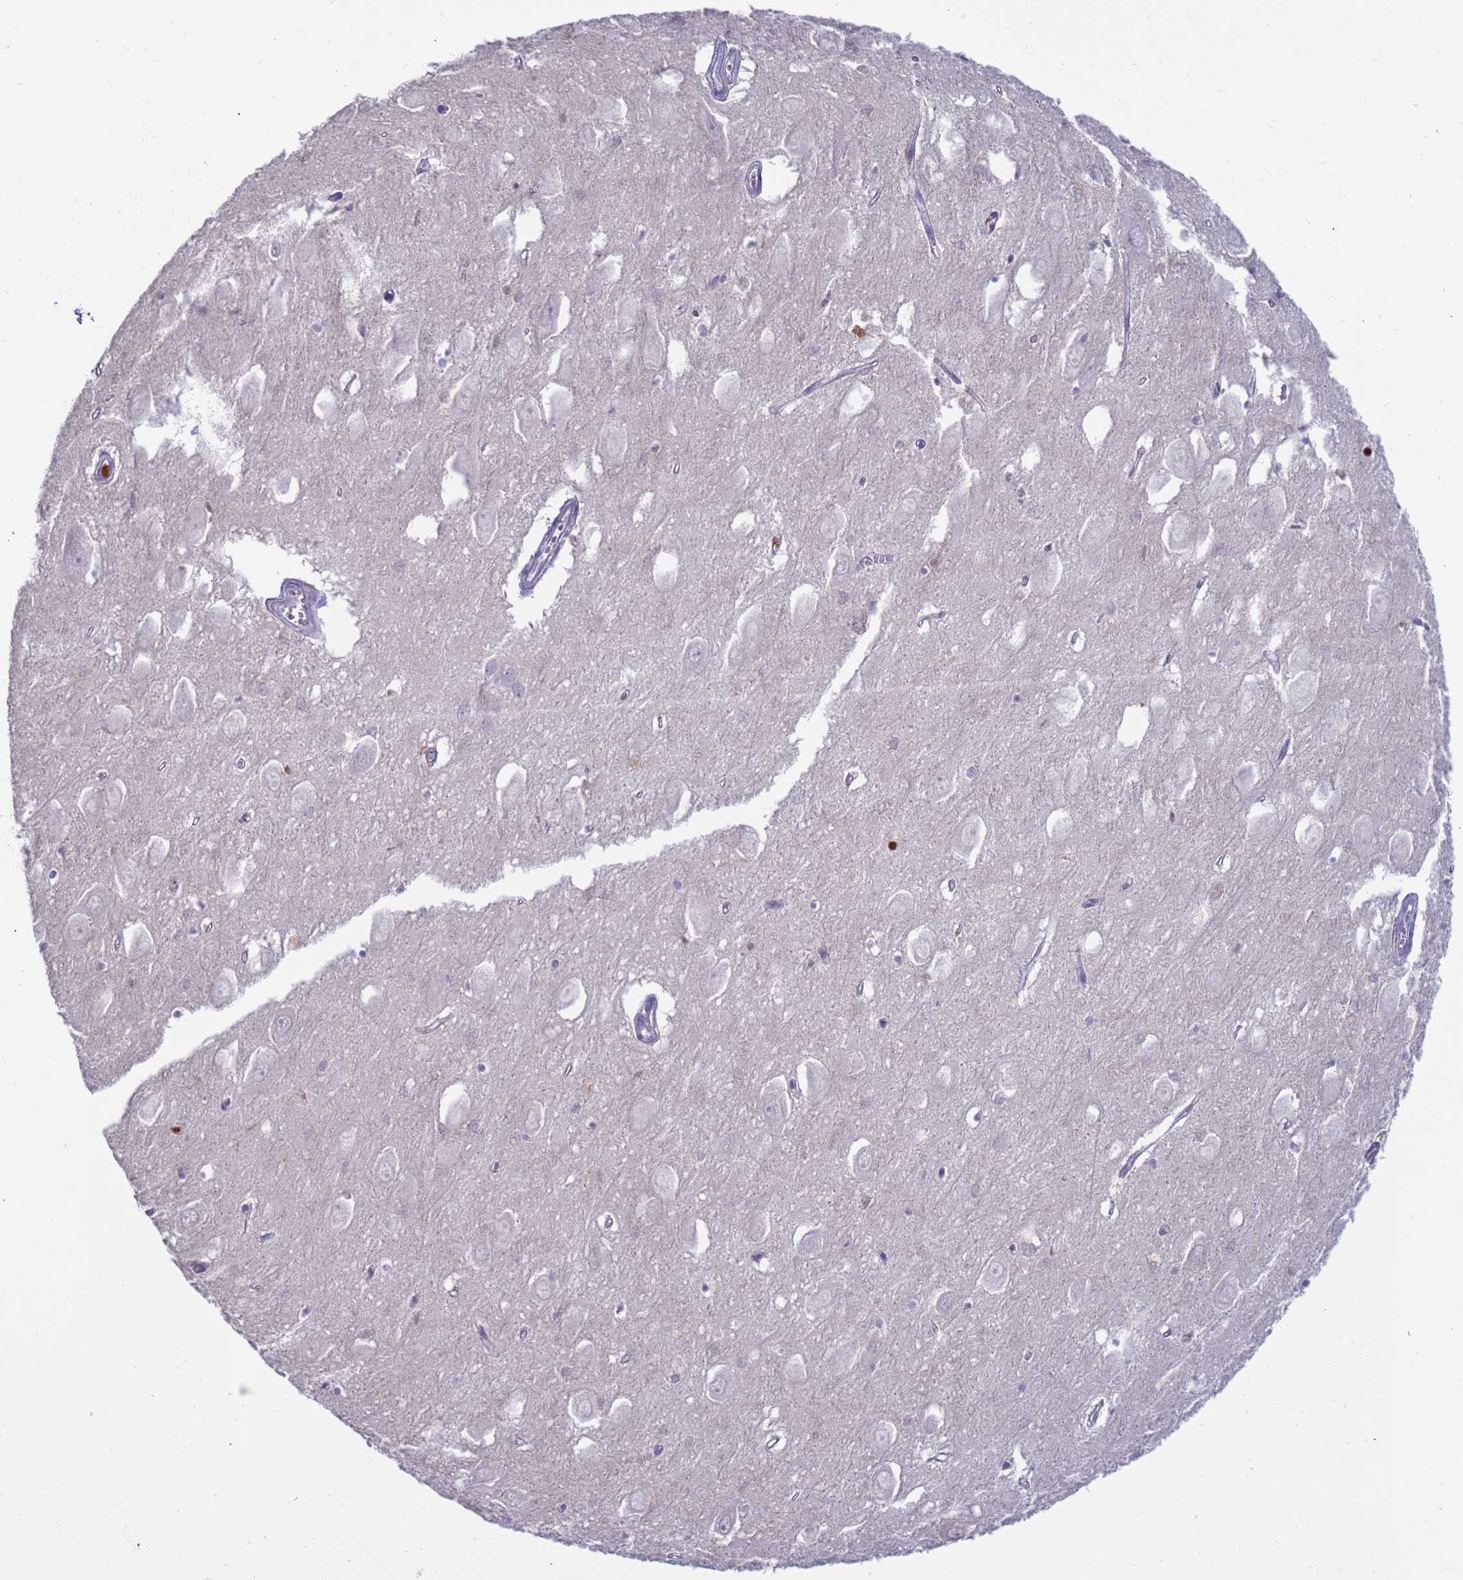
{"staining": {"intensity": "negative", "quantity": "none", "location": "none"}, "tissue": "hippocampus", "cell_type": "Glial cells", "image_type": "normal", "snomed": [{"axis": "morphology", "description": "Normal tissue, NOS"}, {"axis": "topography", "description": "Hippocampus"}], "caption": "Human hippocampus stained for a protein using immunohistochemistry (IHC) displays no staining in glial cells.", "gene": "AMPD3", "patient": {"sex": "female", "age": 64}}